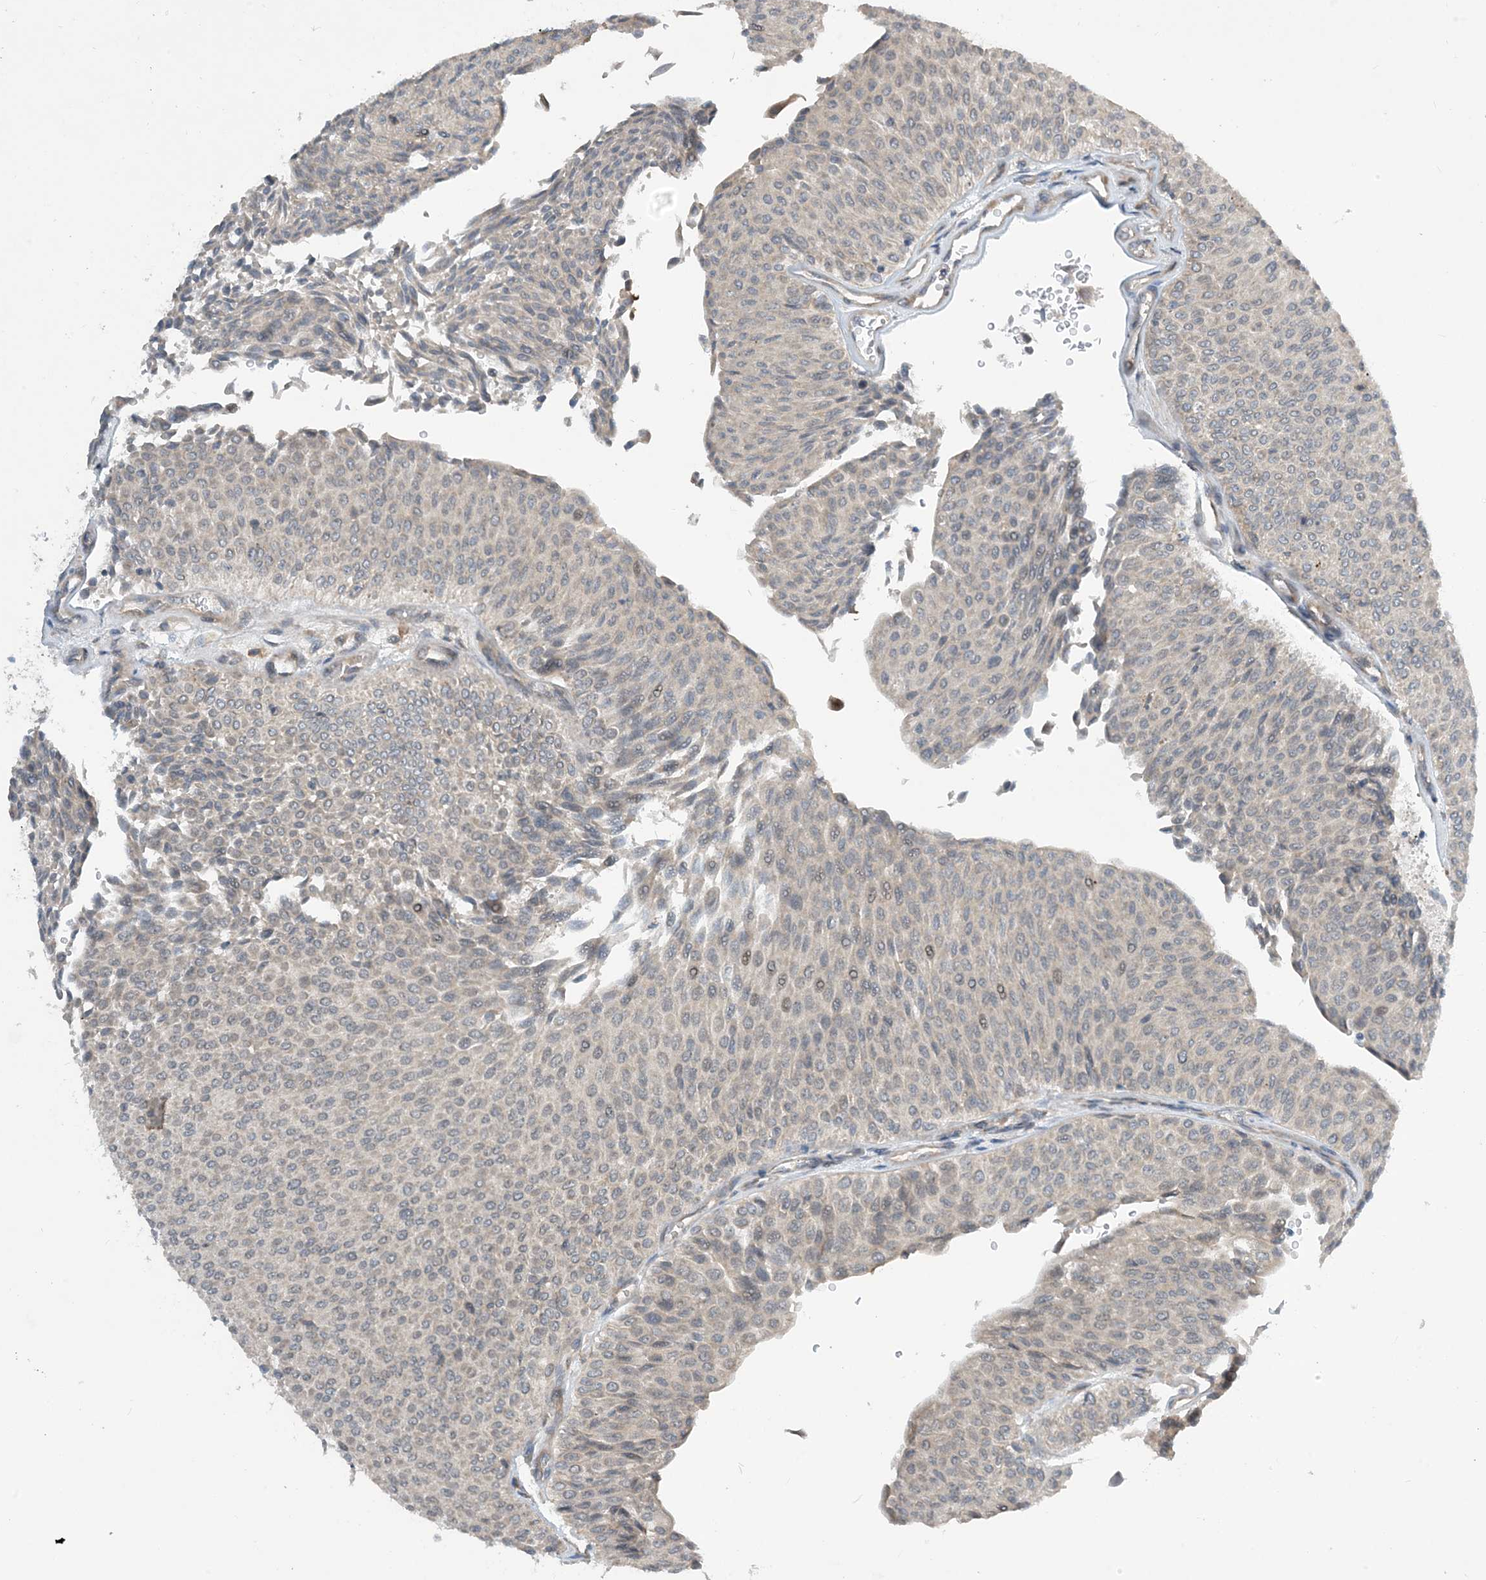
{"staining": {"intensity": "weak", "quantity": "<25%", "location": "cytoplasmic/membranous,nuclear"}, "tissue": "urothelial cancer", "cell_type": "Tumor cells", "image_type": "cancer", "snomed": [{"axis": "morphology", "description": "Urothelial carcinoma, Low grade"}, {"axis": "topography", "description": "Urinary bladder"}], "caption": "Immunohistochemical staining of urothelial carcinoma (low-grade) exhibits no significant staining in tumor cells. (Stains: DAB (3,3'-diaminobenzidine) immunohistochemistry (IHC) with hematoxylin counter stain, Microscopy: brightfield microscopy at high magnification).", "gene": "PHOSPHO2", "patient": {"sex": "male", "age": 78}}